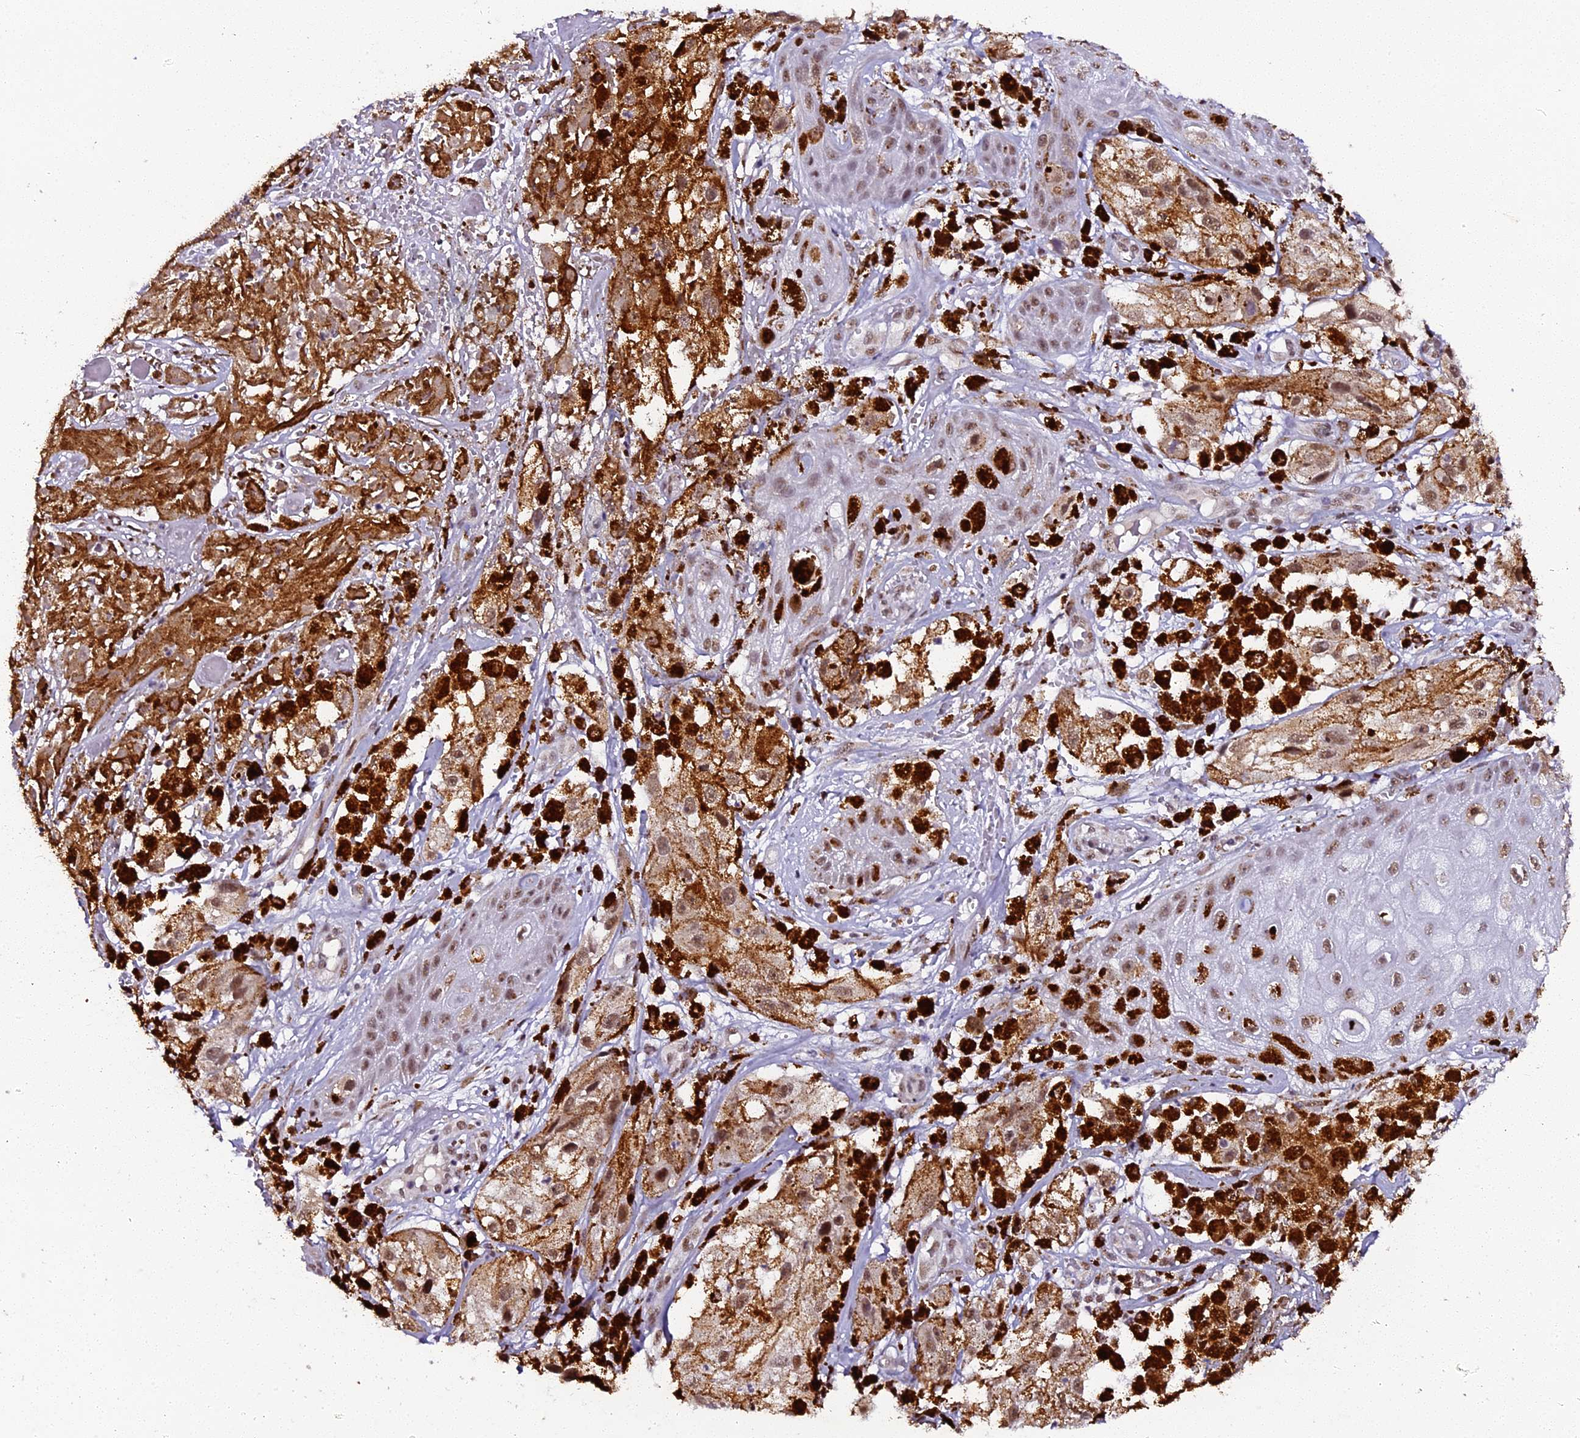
{"staining": {"intensity": "moderate", "quantity": ">75%", "location": "cytoplasmic/membranous,nuclear"}, "tissue": "melanoma", "cell_type": "Tumor cells", "image_type": "cancer", "snomed": [{"axis": "morphology", "description": "Malignant melanoma, NOS"}, {"axis": "topography", "description": "Skin"}], "caption": "Human malignant melanoma stained with a protein marker exhibits moderate staining in tumor cells.", "gene": "NCBP1", "patient": {"sex": "male", "age": 88}}